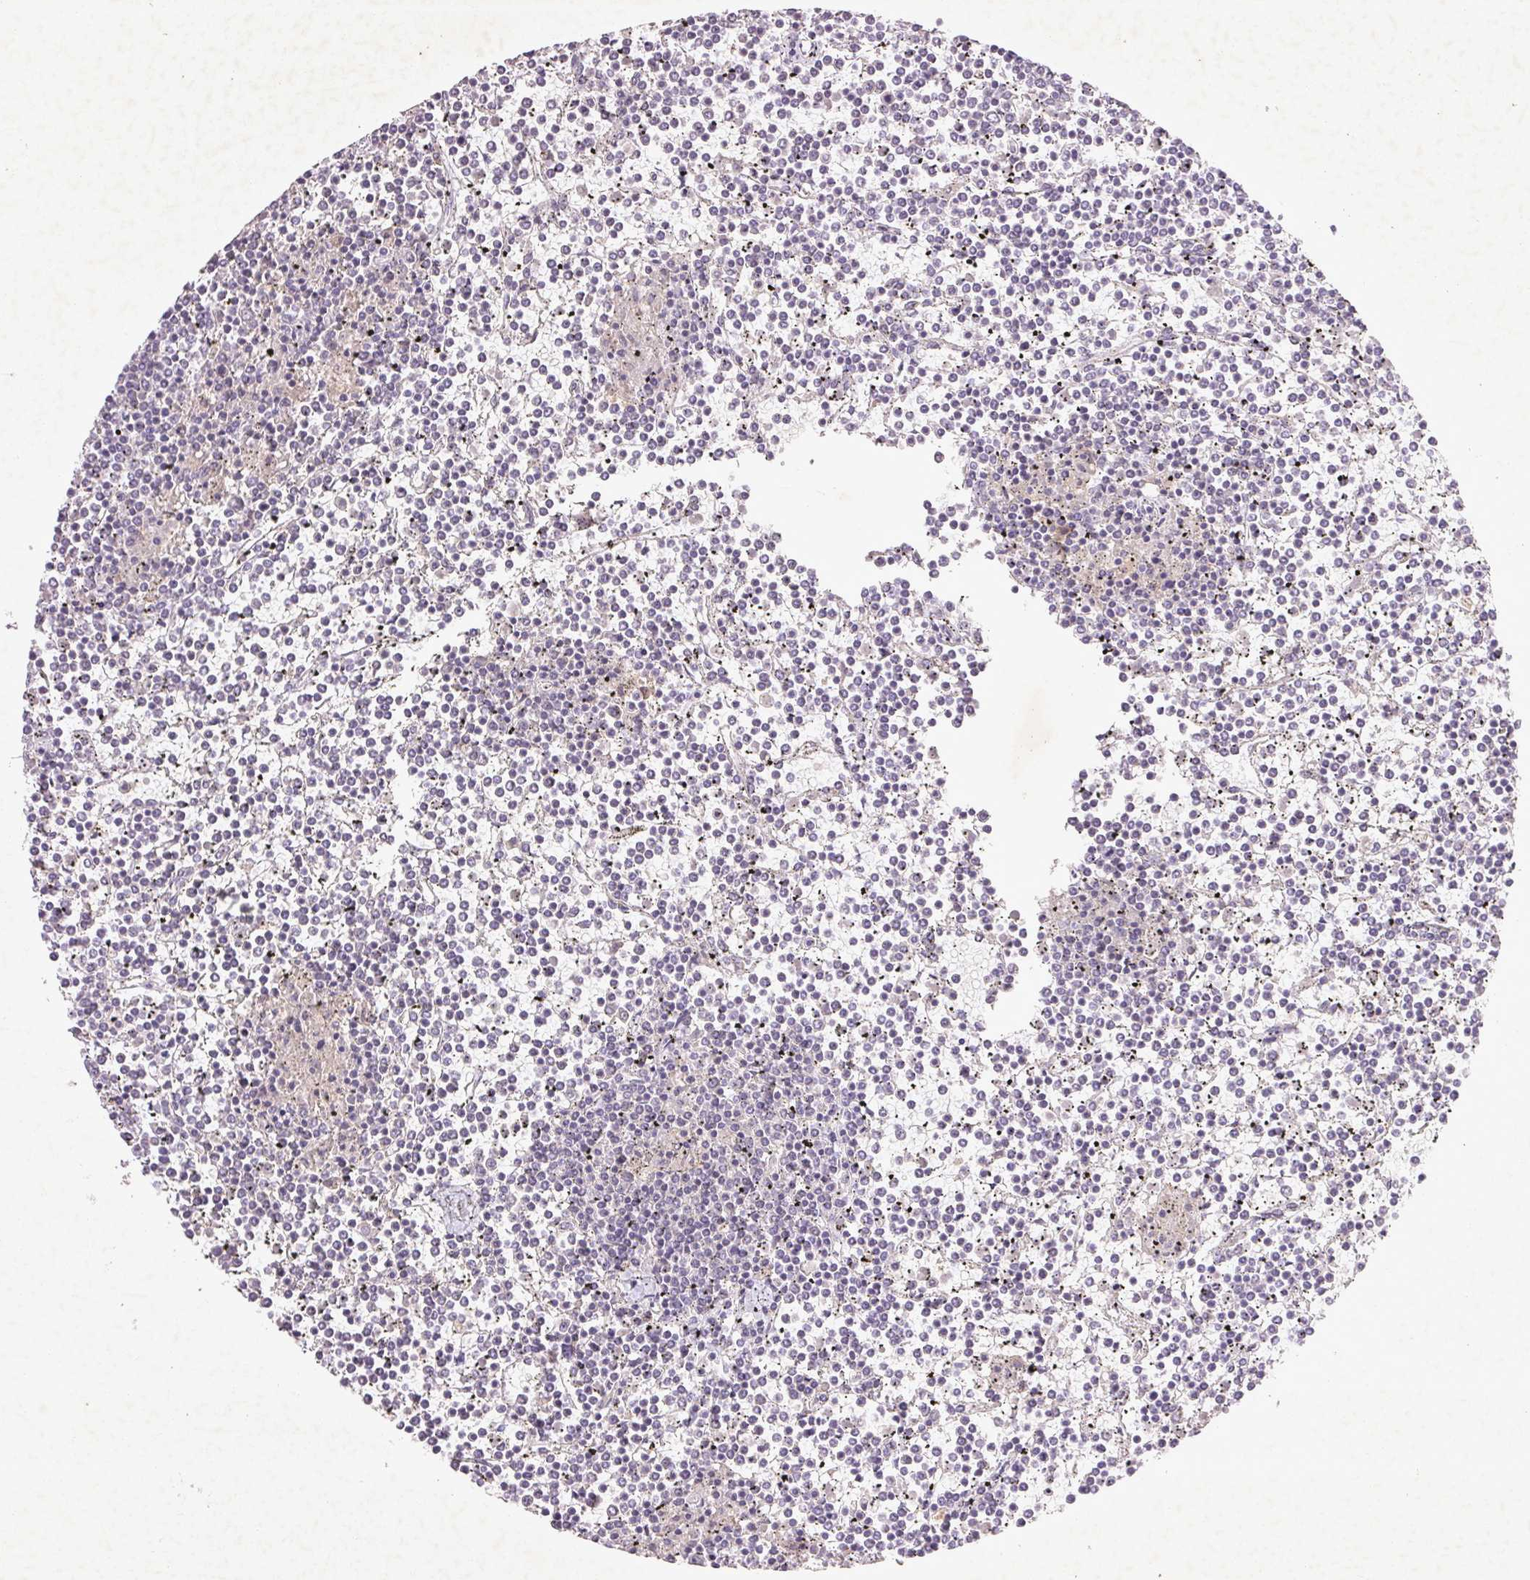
{"staining": {"intensity": "negative", "quantity": "none", "location": "none"}, "tissue": "lymphoma", "cell_type": "Tumor cells", "image_type": "cancer", "snomed": [{"axis": "morphology", "description": "Malignant lymphoma, non-Hodgkin's type, Low grade"}, {"axis": "topography", "description": "Spleen"}], "caption": "Tumor cells are negative for brown protein staining in lymphoma.", "gene": "FAM168B", "patient": {"sex": "female", "age": 19}}